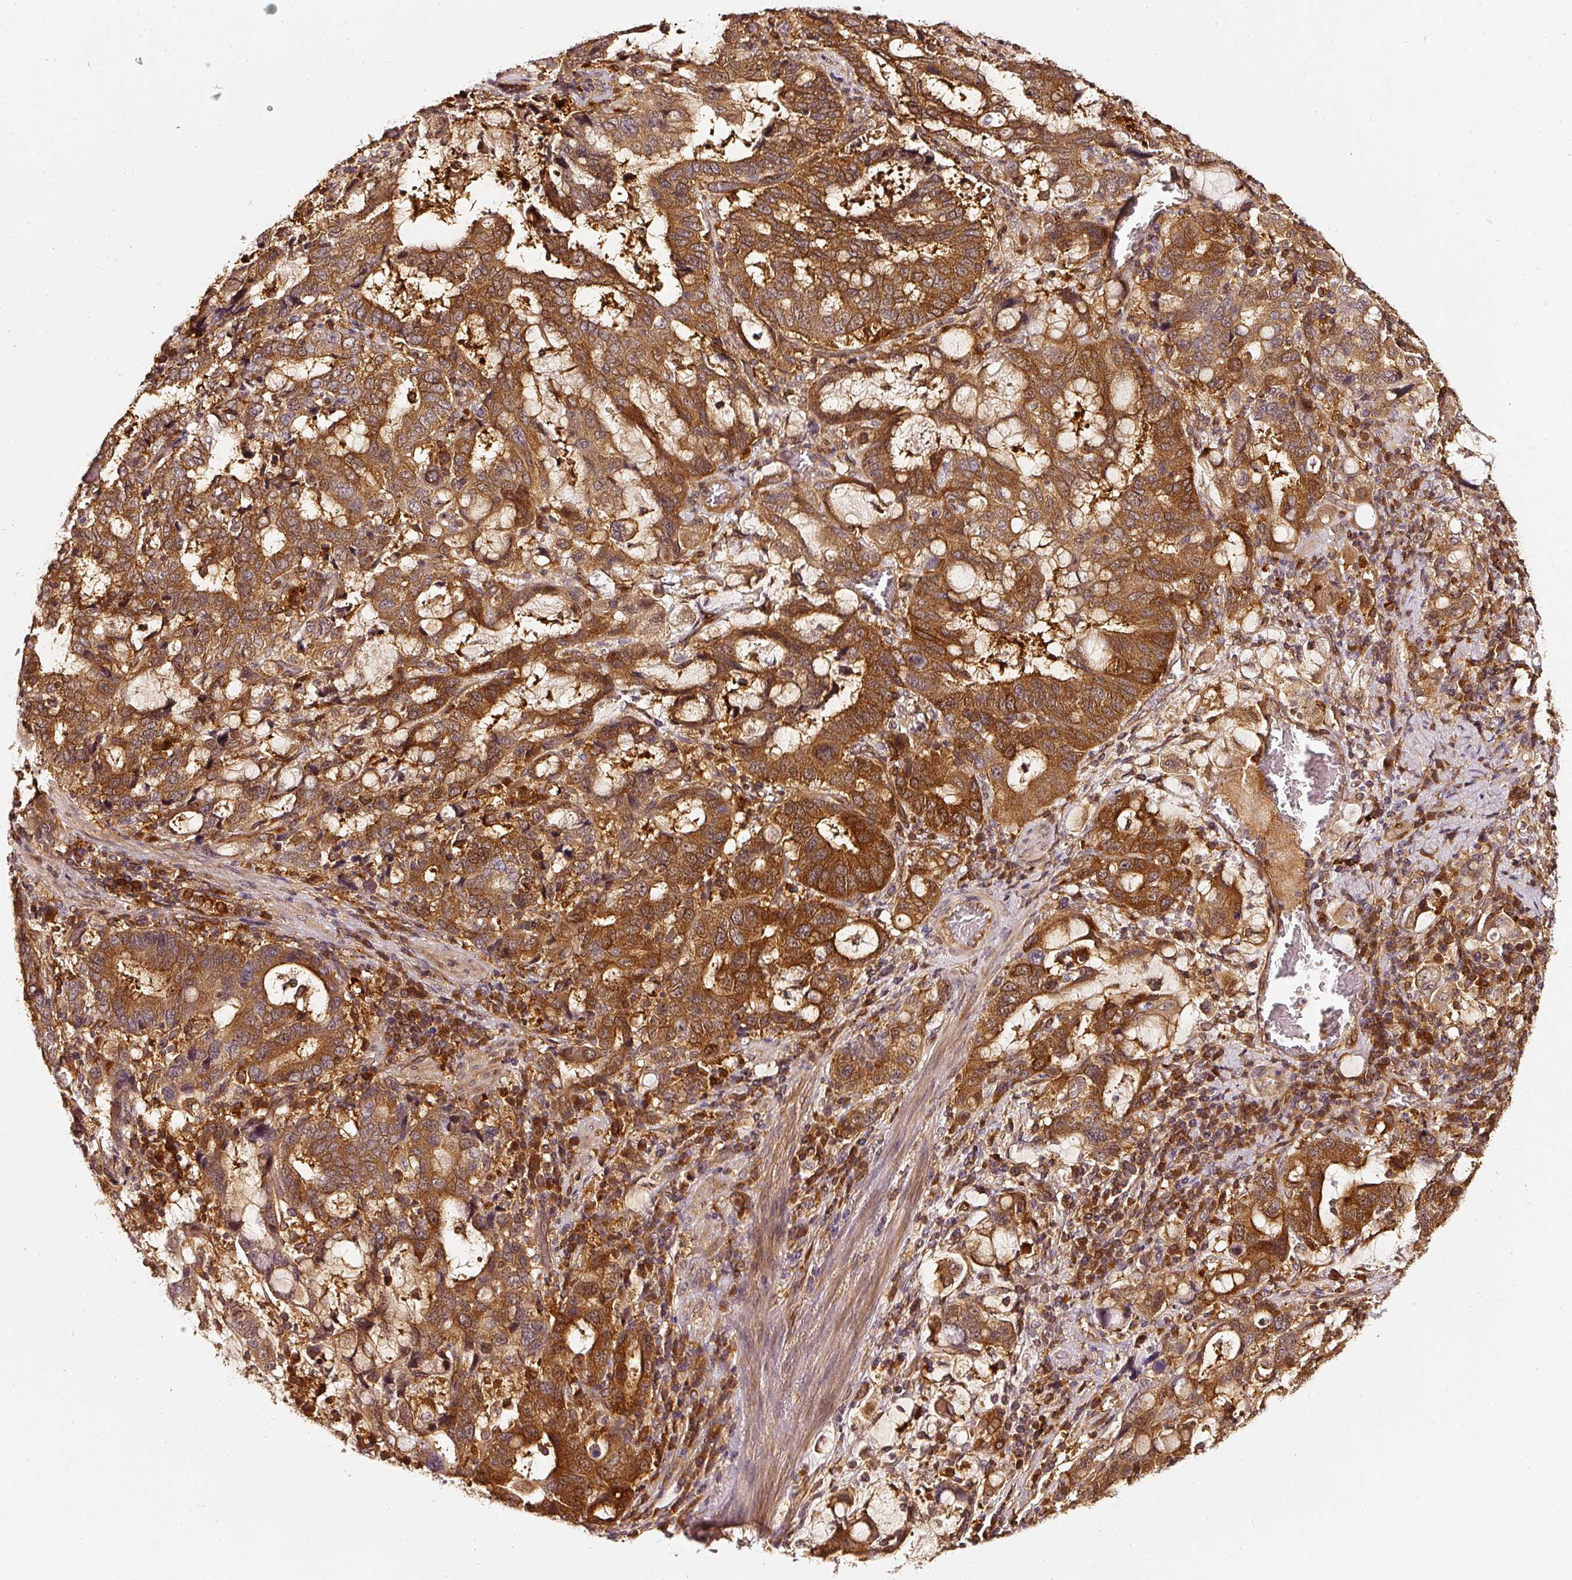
{"staining": {"intensity": "strong", "quantity": ">75%", "location": "cytoplasmic/membranous"}, "tissue": "stomach cancer", "cell_type": "Tumor cells", "image_type": "cancer", "snomed": [{"axis": "morphology", "description": "Adenocarcinoma, NOS"}, {"axis": "topography", "description": "Stomach, upper"}, {"axis": "topography", "description": "Stomach"}], "caption": "Protein analysis of stomach cancer tissue demonstrates strong cytoplasmic/membranous expression in approximately >75% of tumor cells. (Brightfield microscopy of DAB IHC at high magnification).", "gene": "ASMTL", "patient": {"sex": "male", "age": 62}}